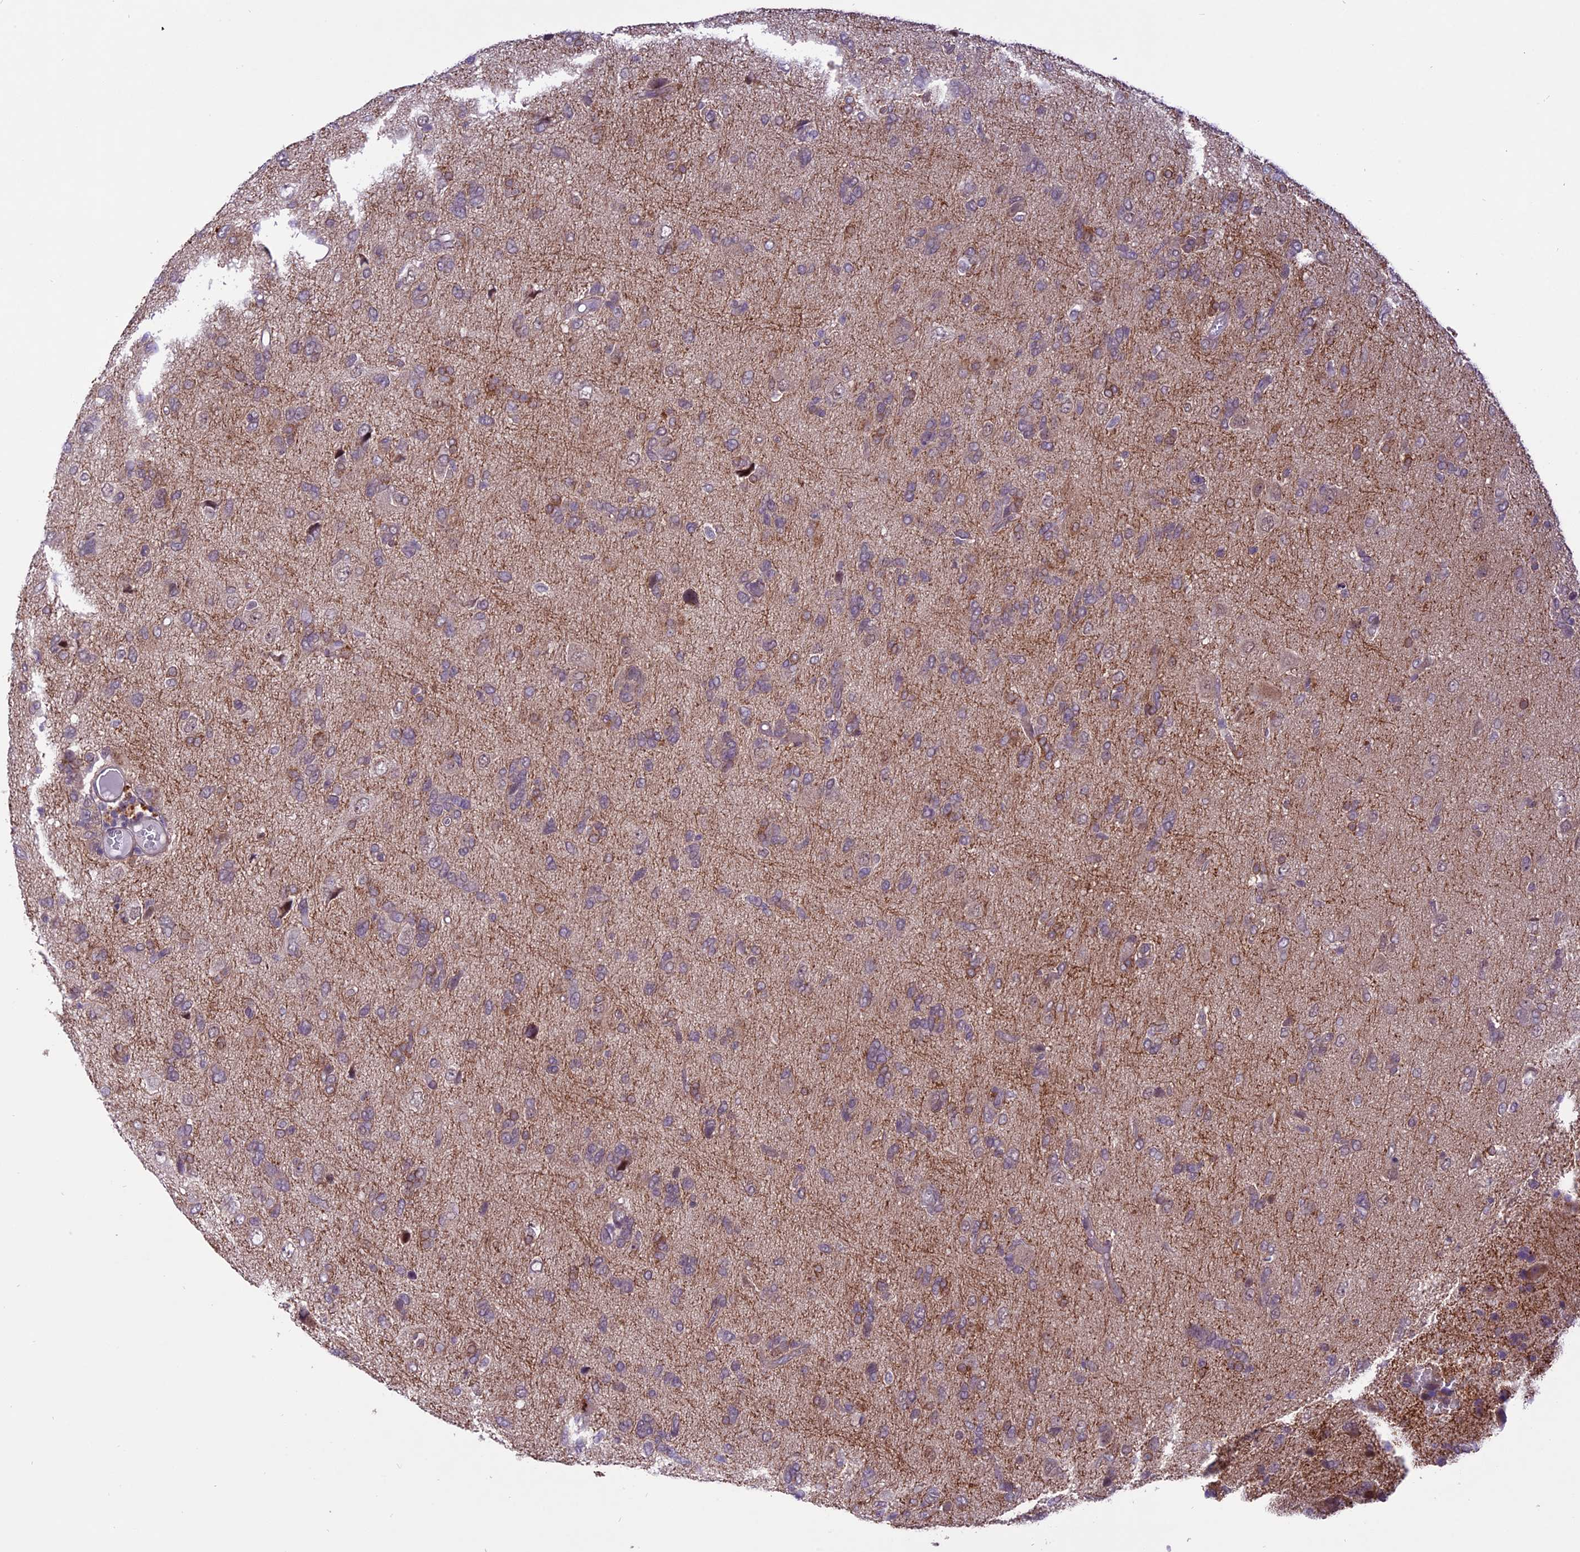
{"staining": {"intensity": "weak", "quantity": "25%-75%", "location": "cytoplasmic/membranous"}, "tissue": "glioma", "cell_type": "Tumor cells", "image_type": "cancer", "snomed": [{"axis": "morphology", "description": "Glioma, malignant, High grade"}, {"axis": "topography", "description": "Brain"}], "caption": "Immunohistochemical staining of glioma shows weak cytoplasmic/membranous protein staining in about 25%-75% of tumor cells. (IHC, brightfield microscopy, high magnification).", "gene": "SPRED1", "patient": {"sex": "female", "age": 59}}